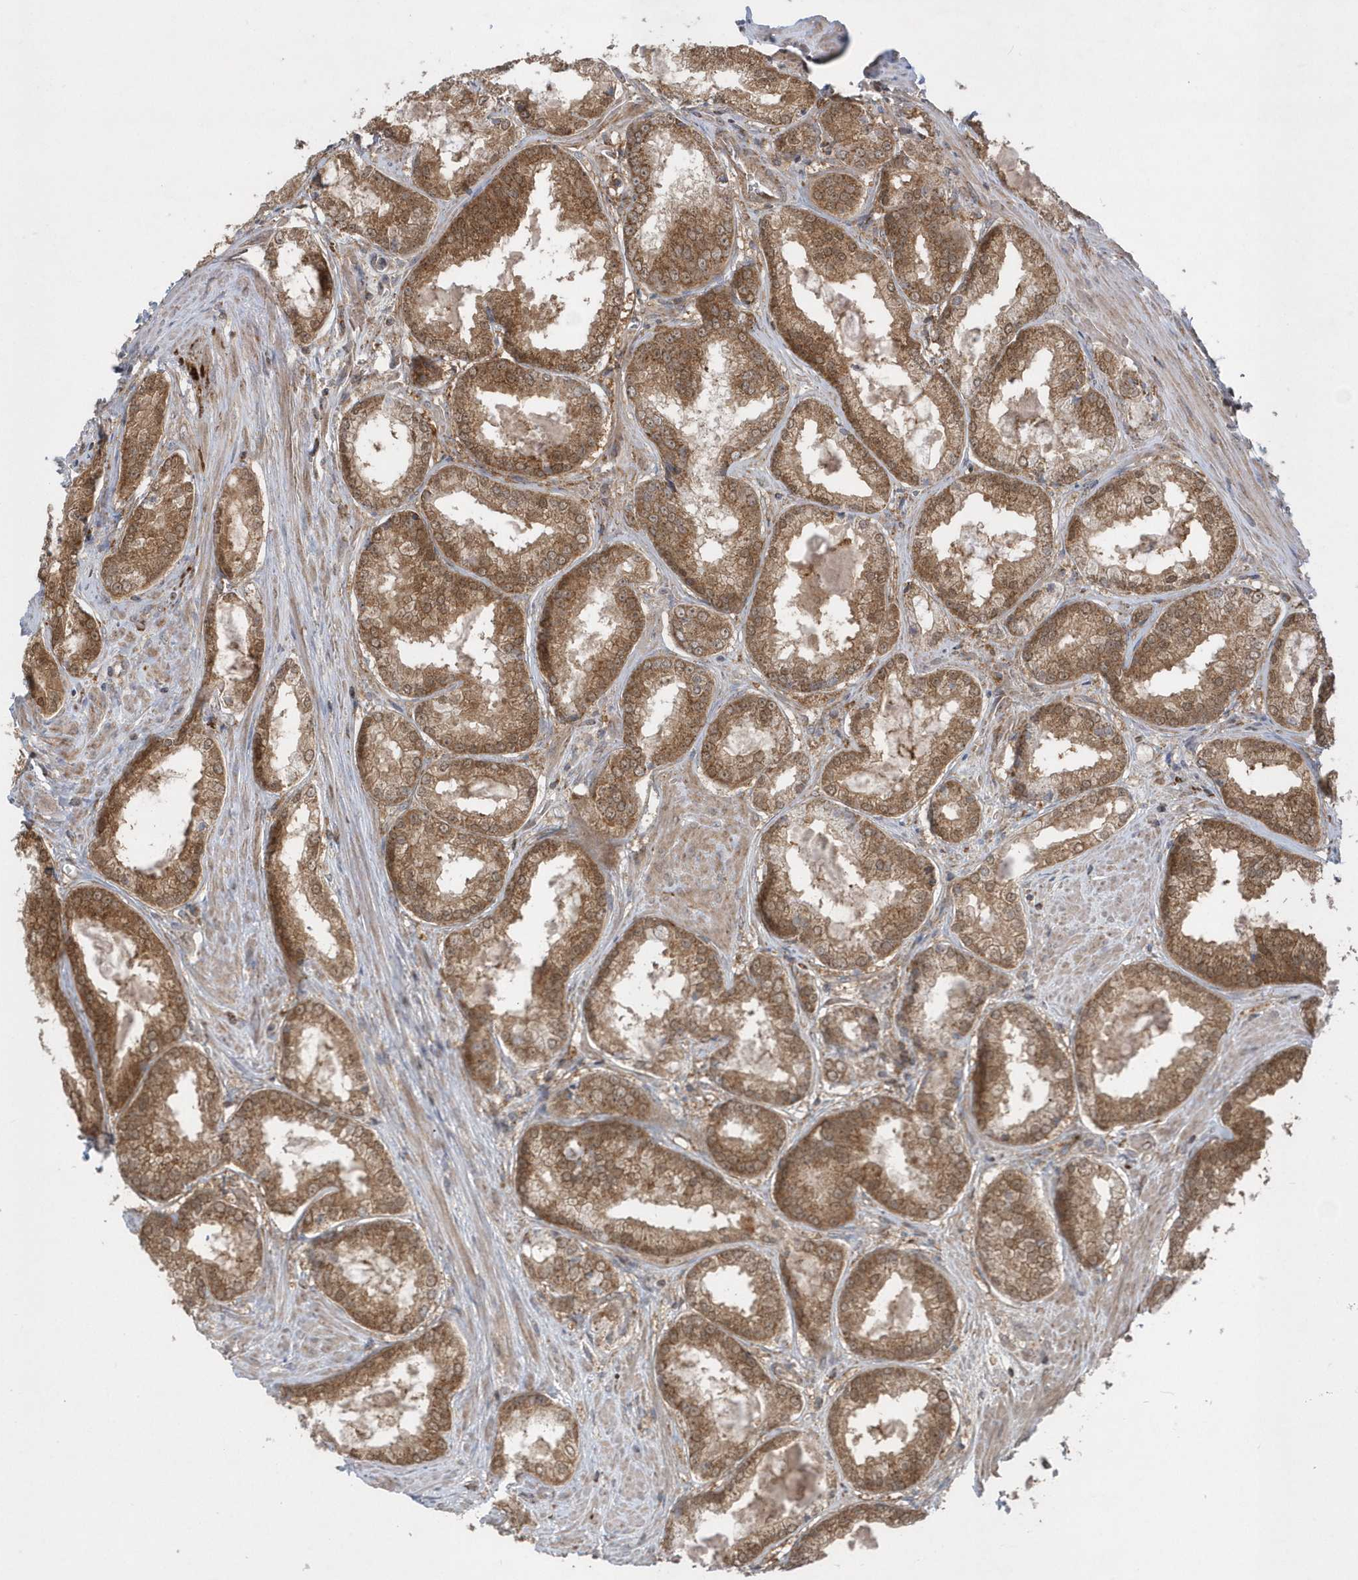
{"staining": {"intensity": "moderate", "quantity": ">75%", "location": "cytoplasmic/membranous"}, "tissue": "prostate cancer", "cell_type": "Tumor cells", "image_type": "cancer", "snomed": [{"axis": "morphology", "description": "Adenocarcinoma, Low grade"}, {"axis": "topography", "description": "Prostate"}], "caption": "Brown immunohistochemical staining in low-grade adenocarcinoma (prostate) shows moderate cytoplasmic/membranous positivity in approximately >75% of tumor cells.", "gene": "PPP1R7", "patient": {"sex": "male", "age": 64}}